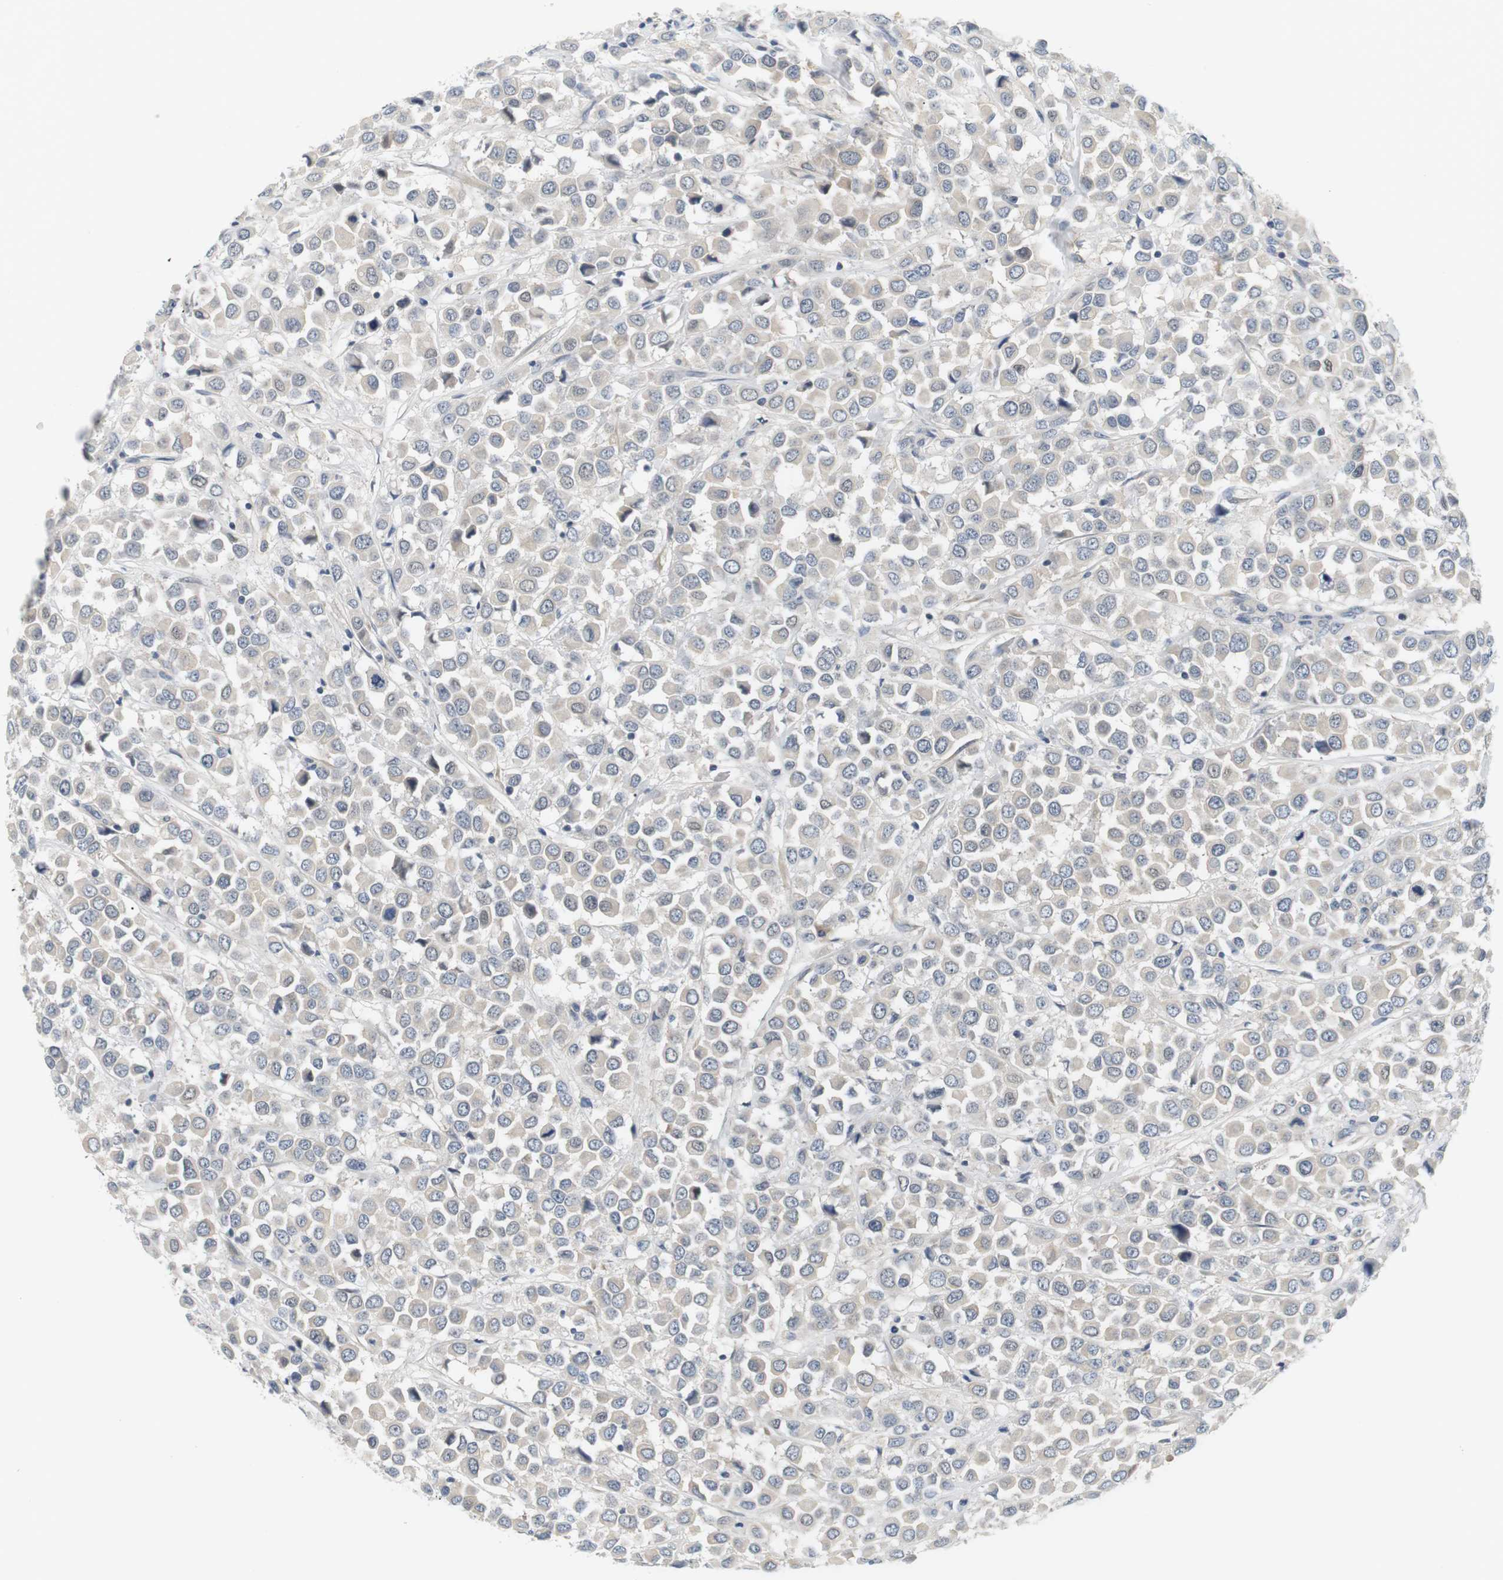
{"staining": {"intensity": "negative", "quantity": "none", "location": "none"}, "tissue": "breast cancer", "cell_type": "Tumor cells", "image_type": "cancer", "snomed": [{"axis": "morphology", "description": "Duct carcinoma"}, {"axis": "topography", "description": "Breast"}], "caption": "Photomicrograph shows no significant protein expression in tumor cells of breast cancer.", "gene": "EVA1C", "patient": {"sex": "female", "age": 61}}